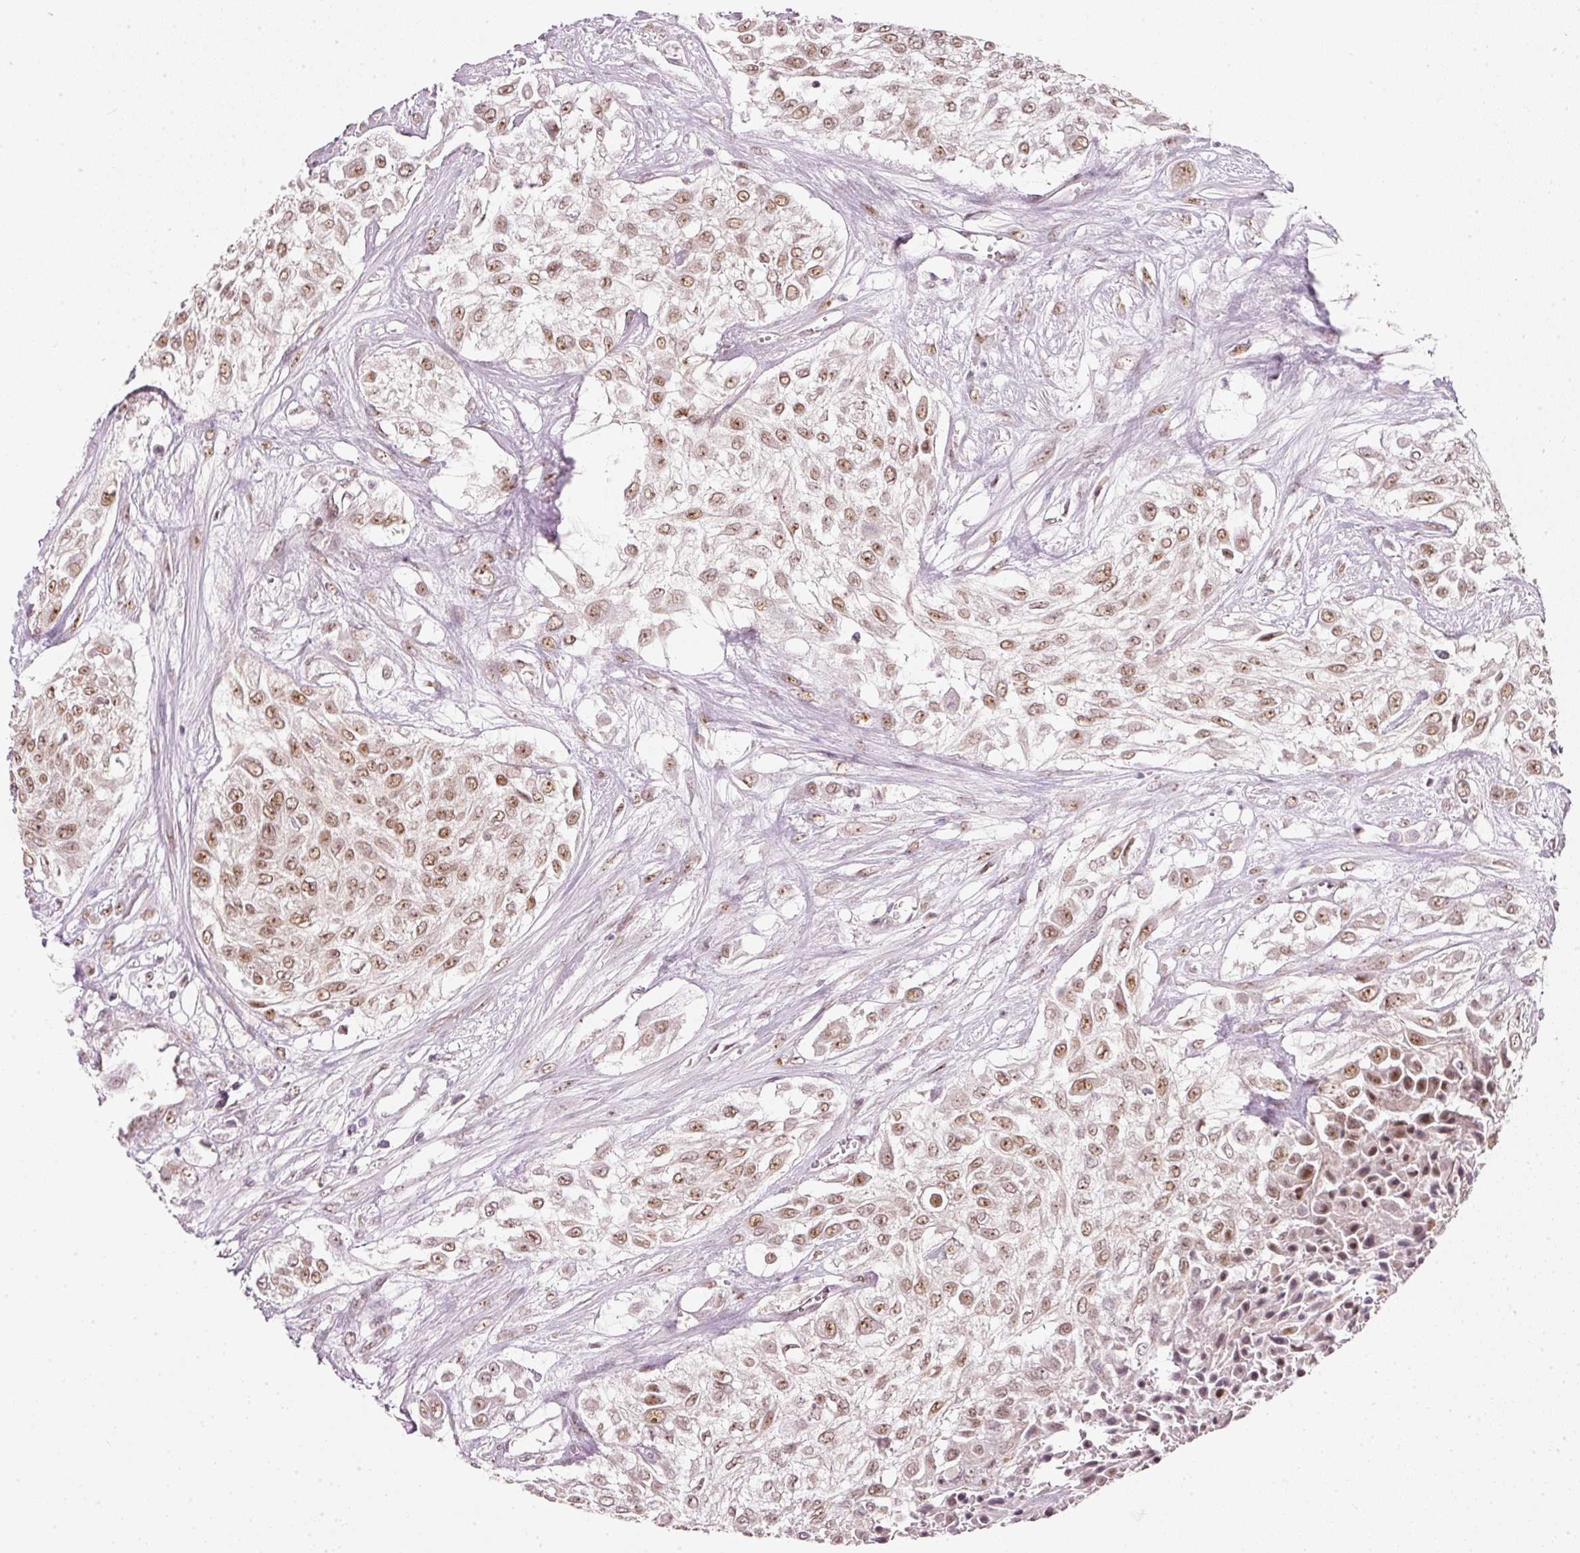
{"staining": {"intensity": "moderate", "quantity": ">75%", "location": "nuclear"}, "tissue": "urothelial cancer", "cell_type": "Tumor cells", "image_type": "cancer", "snomed": [{"axis": "morphology", "description": "Urothelial carcinoma, High grade"}, {"axis": "topography", "description": "Urinary bladder"}], "caption": "Human urothelial cancer stained for a protein (brown) displays moderate nuclear positive expression in about >75% of tumor cells.", "gene": "FSTL3", "patient": {"sex": "male", "age": 57}}